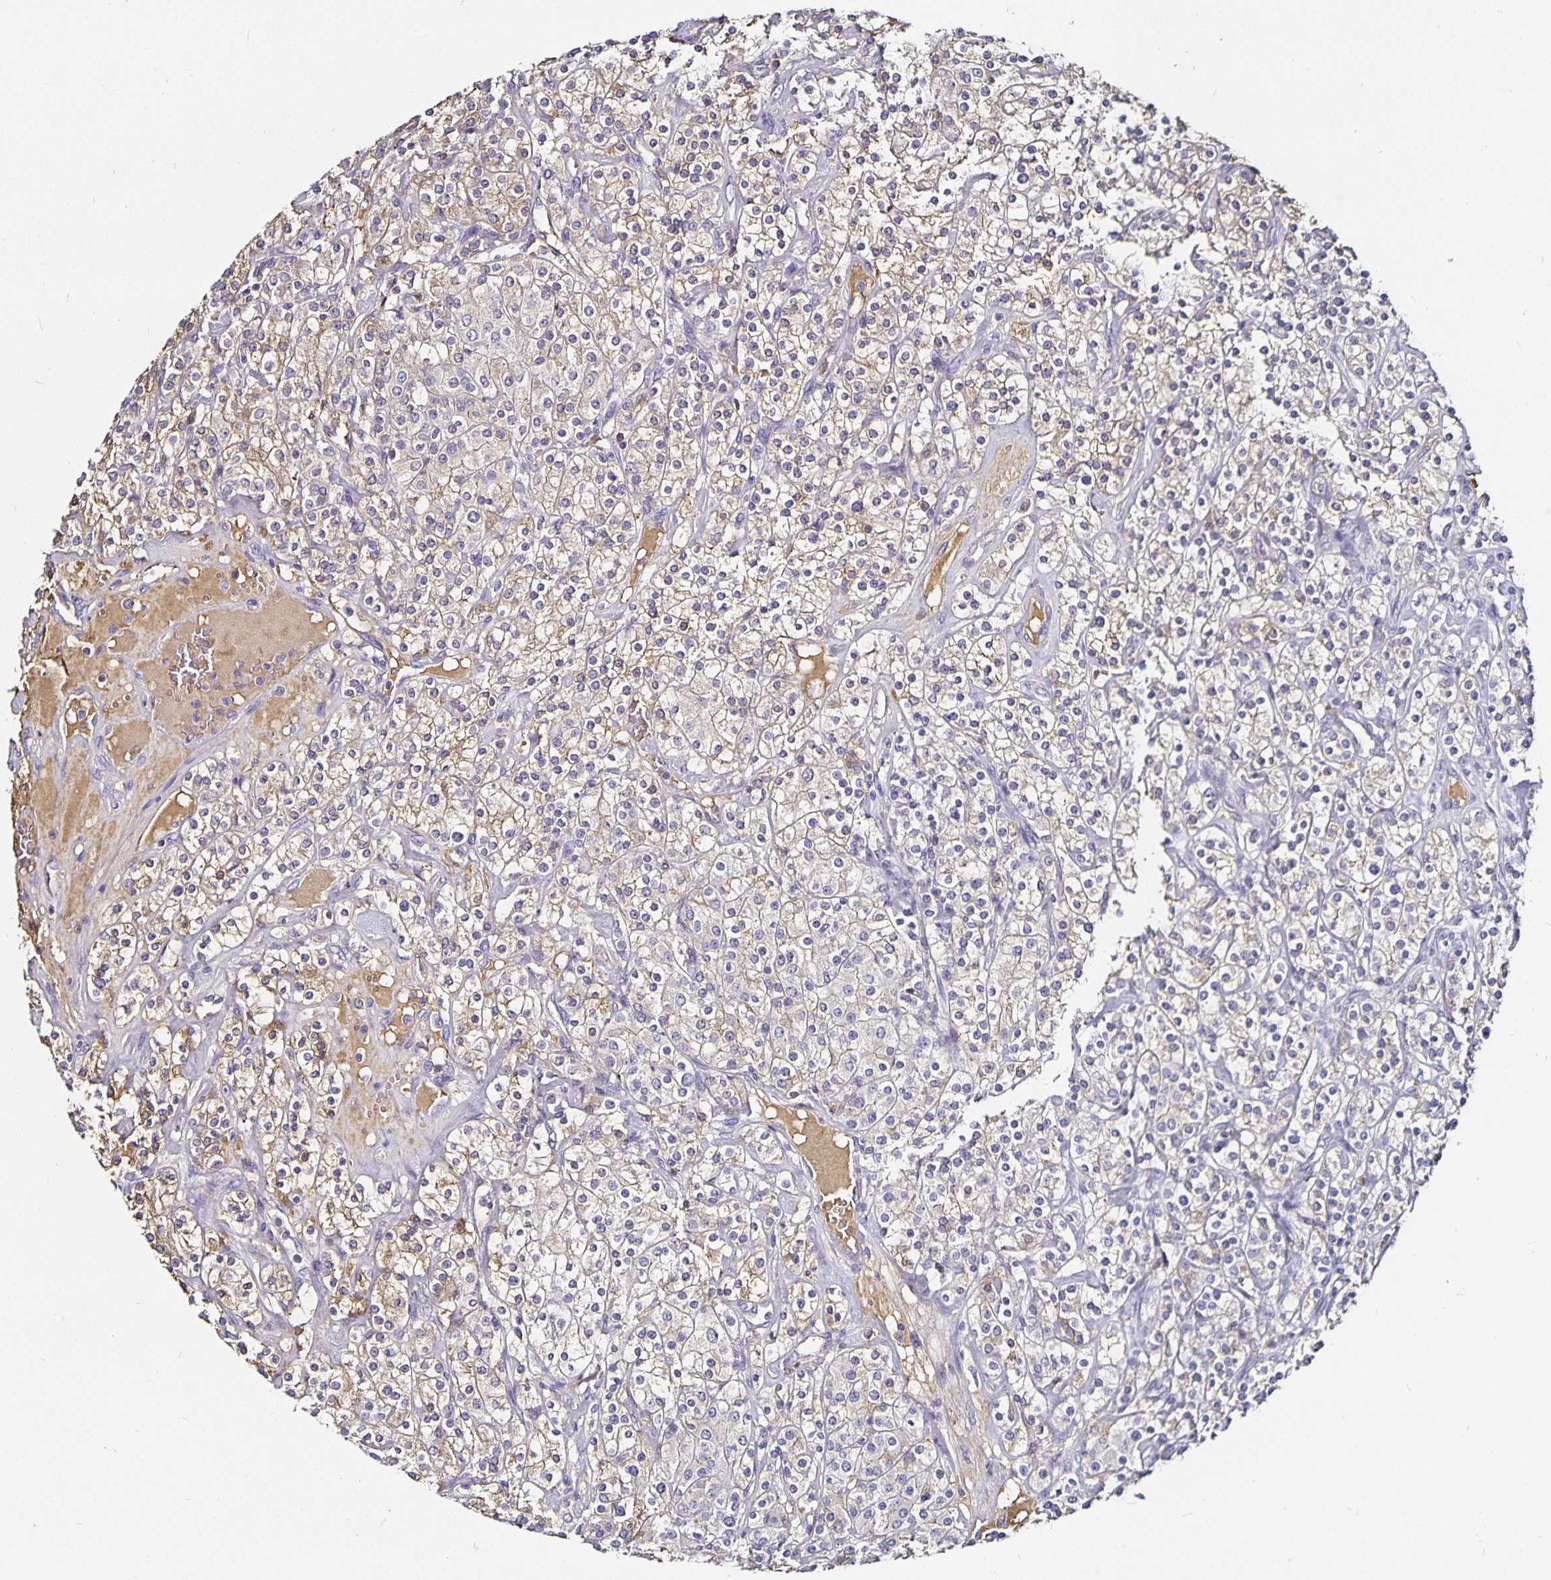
{"staining": {"intensity": "weak", "quantity": "<25%", "location": "cytoplasmic/membranous"}, "tissue": "renal cancer", "cell_type": "Tumor cells", "image_type": "cancer", "snomed": [{"axis": "morphology", "description": "Adenocarcinoma, NOS"}, {"axis": "topography", "description": "Kidney"}], "caption": "This image is of renal cancer (adenocarcinoma) stained with IHC to label a protein in brown with the nuclei are counter-stained blue. There is no staining in tumor cells.", "gene": "TTR", "patient": {"sex": "male", "age": 77}}